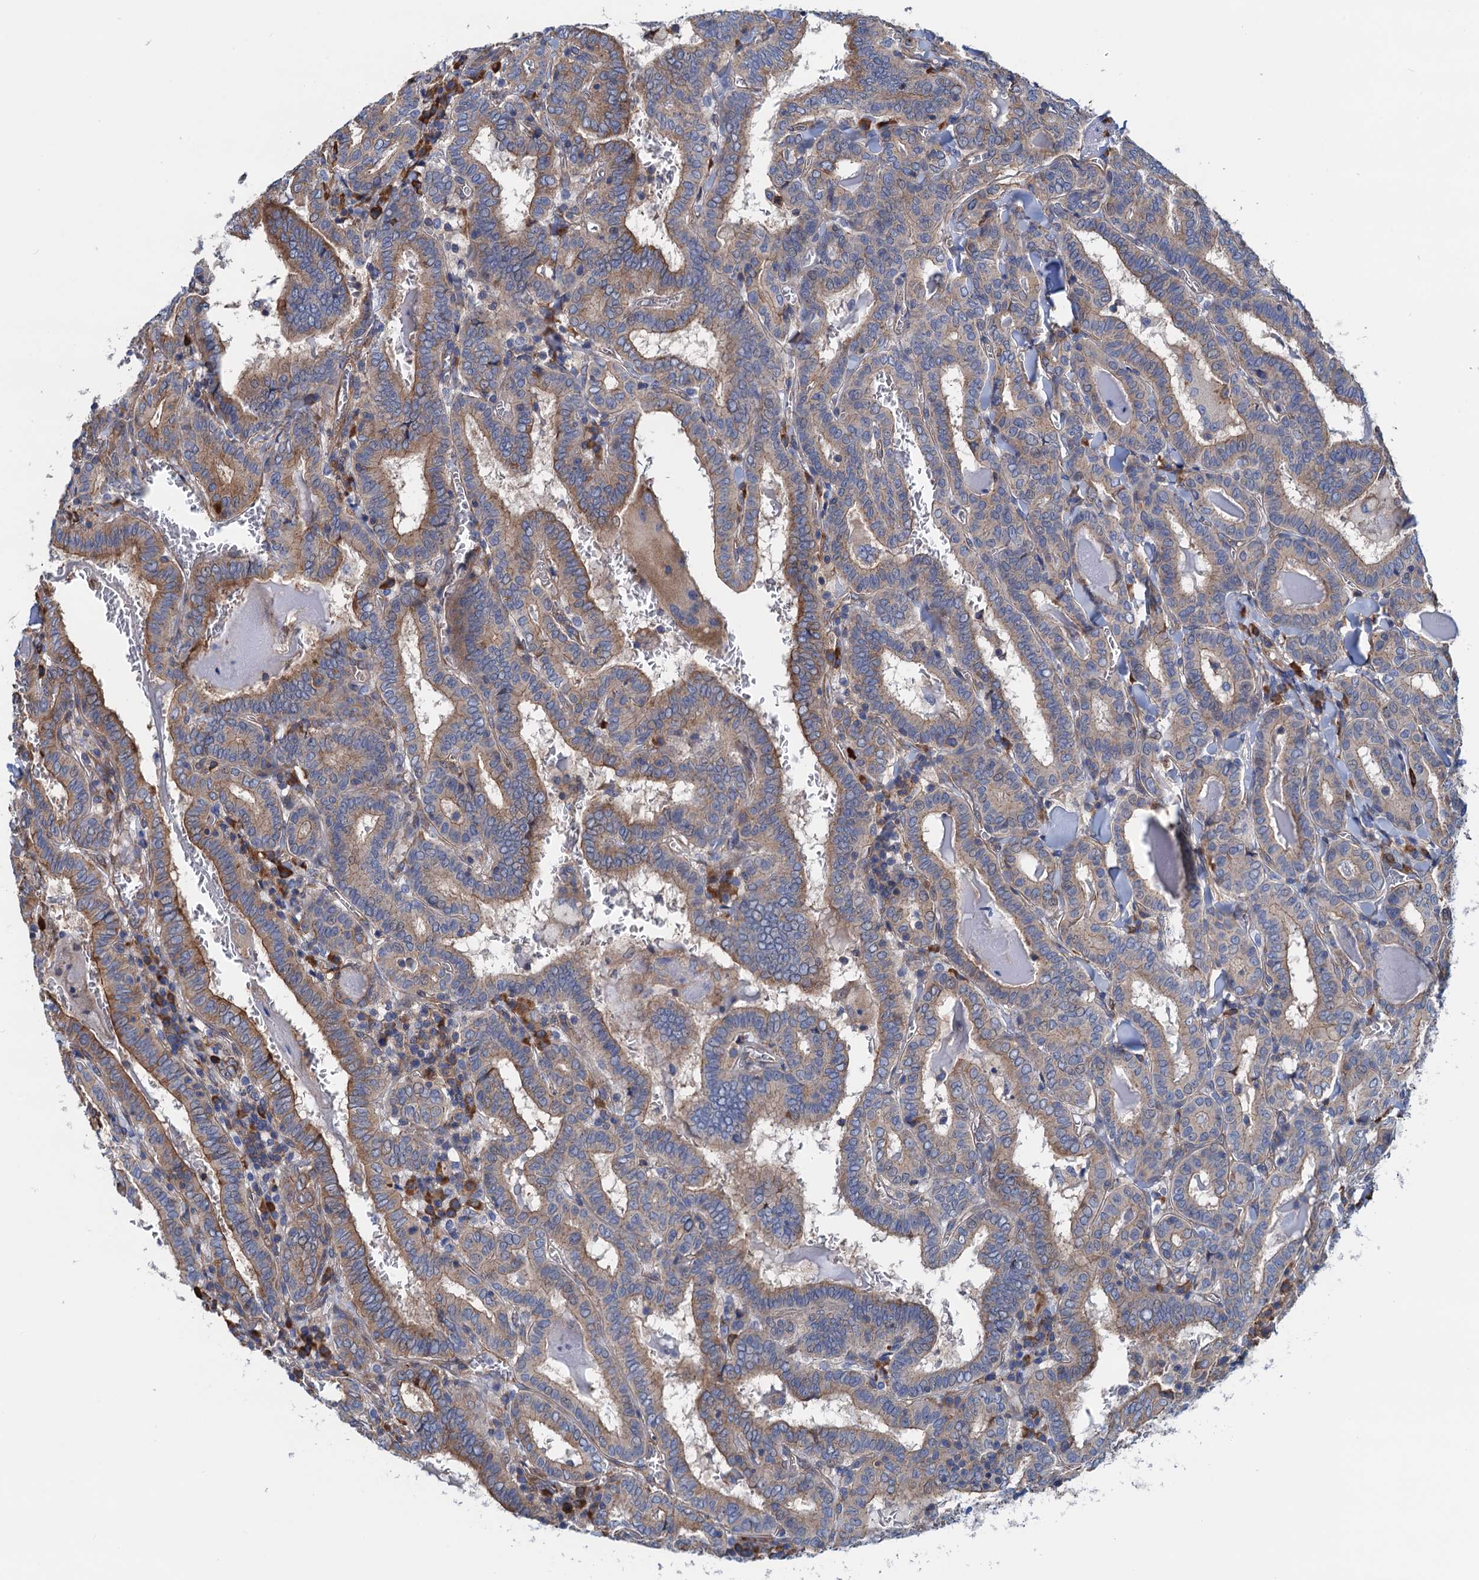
{"staining": {"intensity": "moderate", "quantity": "25%-75%", "location": "cytoplasmic/membranous"}, "tissue": "thyroid cancer", "cell_type": "Tumor cells", "image_type": "cancer", "snomed": [{"axis": "morphology", "description": "Papillary adenocarcinoma, NOS"}, {"axis": "topography", "description": "Thyroid gland"}], "caption": "DAB (3,3'-diaminobenzidine) immunohistochemical staining of thyroid papillary adenocarcinoma demonstrates moderate cytoplasmic/membranous protein staining in approximately 25%-75% of tumor cells. (Brightfield microscopy of DAB IHC at high magnification).", "gene": "SLC12A7", "patient": {"sex": "female", "age": 72}}